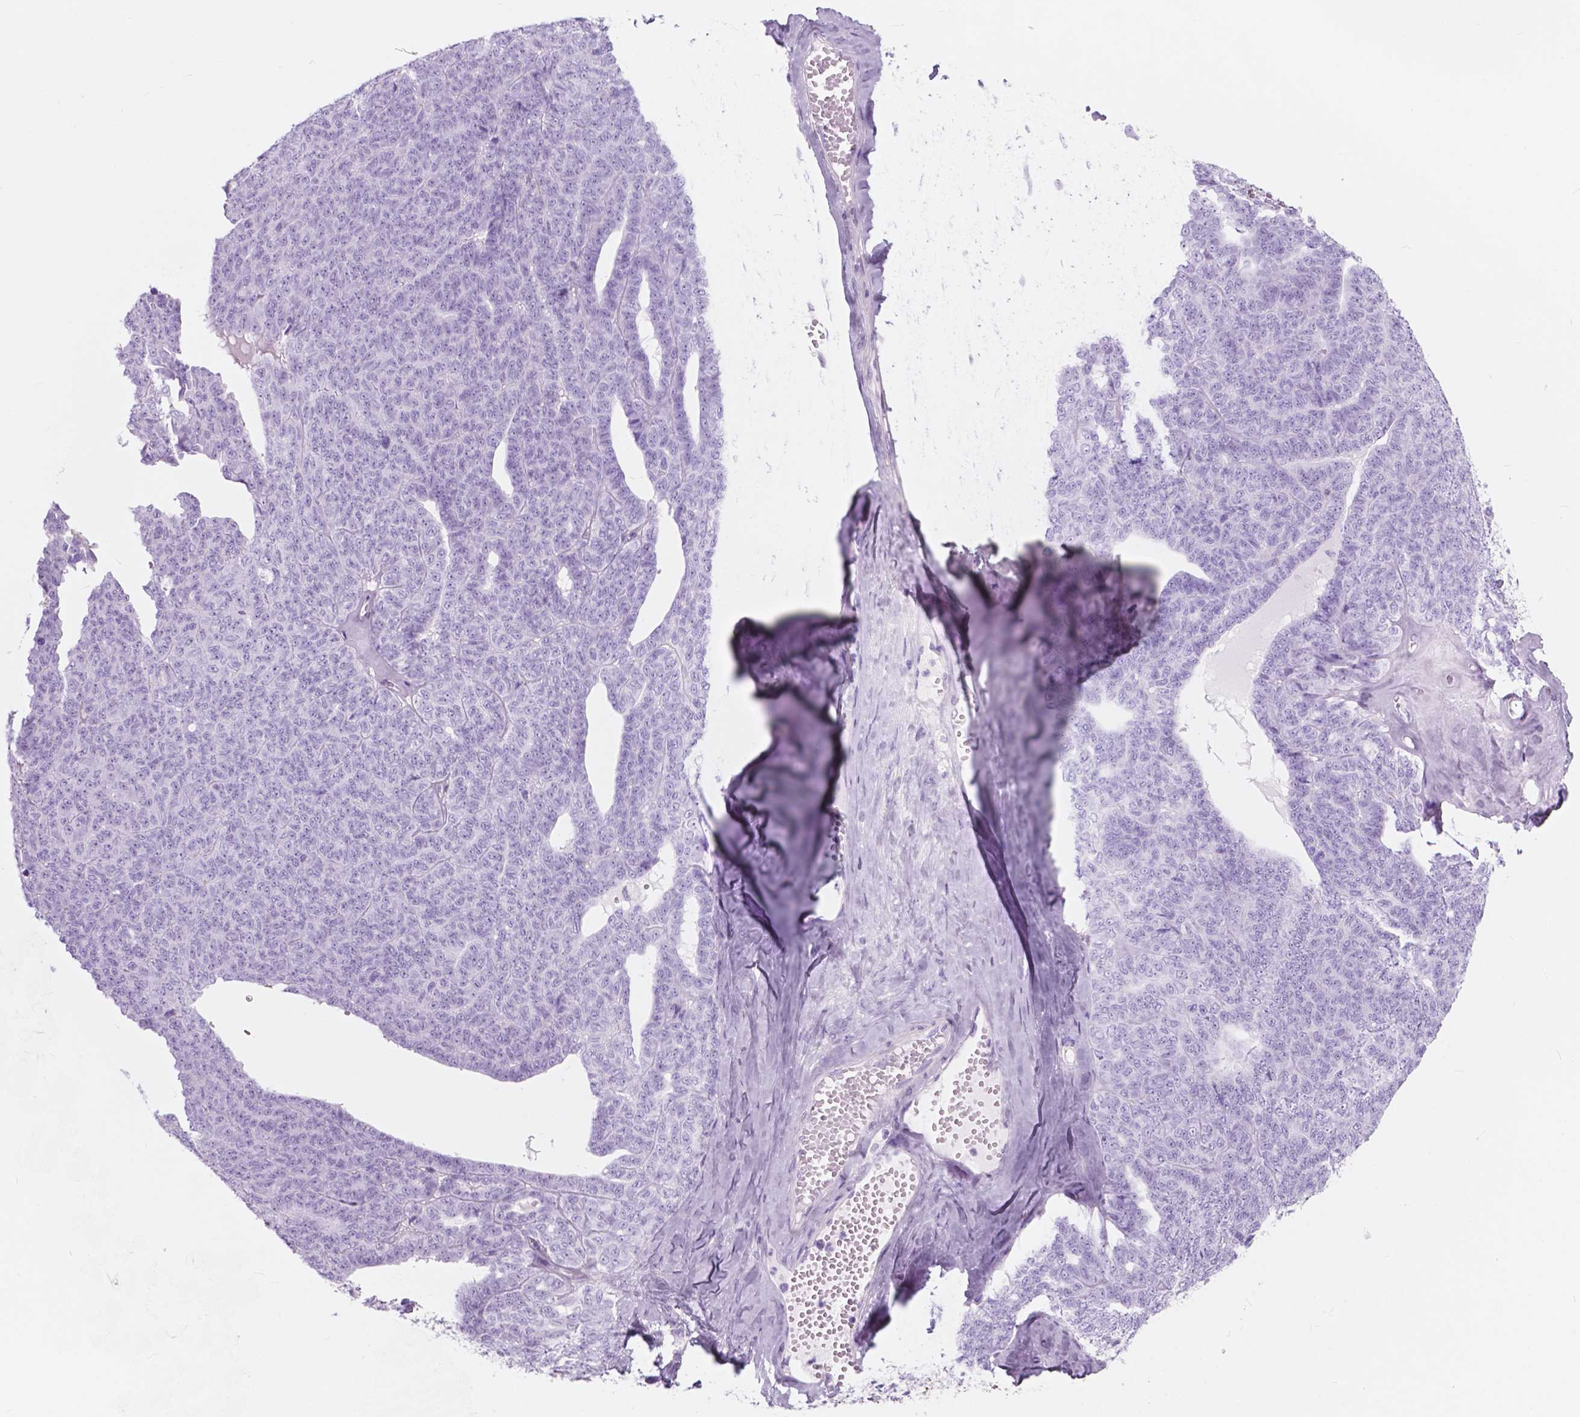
{"staining": {"intensity": "negative", "quantity": "none", "location": "none"}, "tissue": "ovarian cancer", "cell_type": "Tumor cells", "image_type": "cancer", "snomed": [{"axis": "morphology", "description": "Cystadenocarcinoma, serous, NOS"}, {"axis": "topography", "description": "Ovary"}], "caption": "There is no significant positivity in tumor cells of ovarian cancer (serous cystadenocarcinoma).", "gene": "FXYD2", "patient": {"sex": "female", "age": 71}}